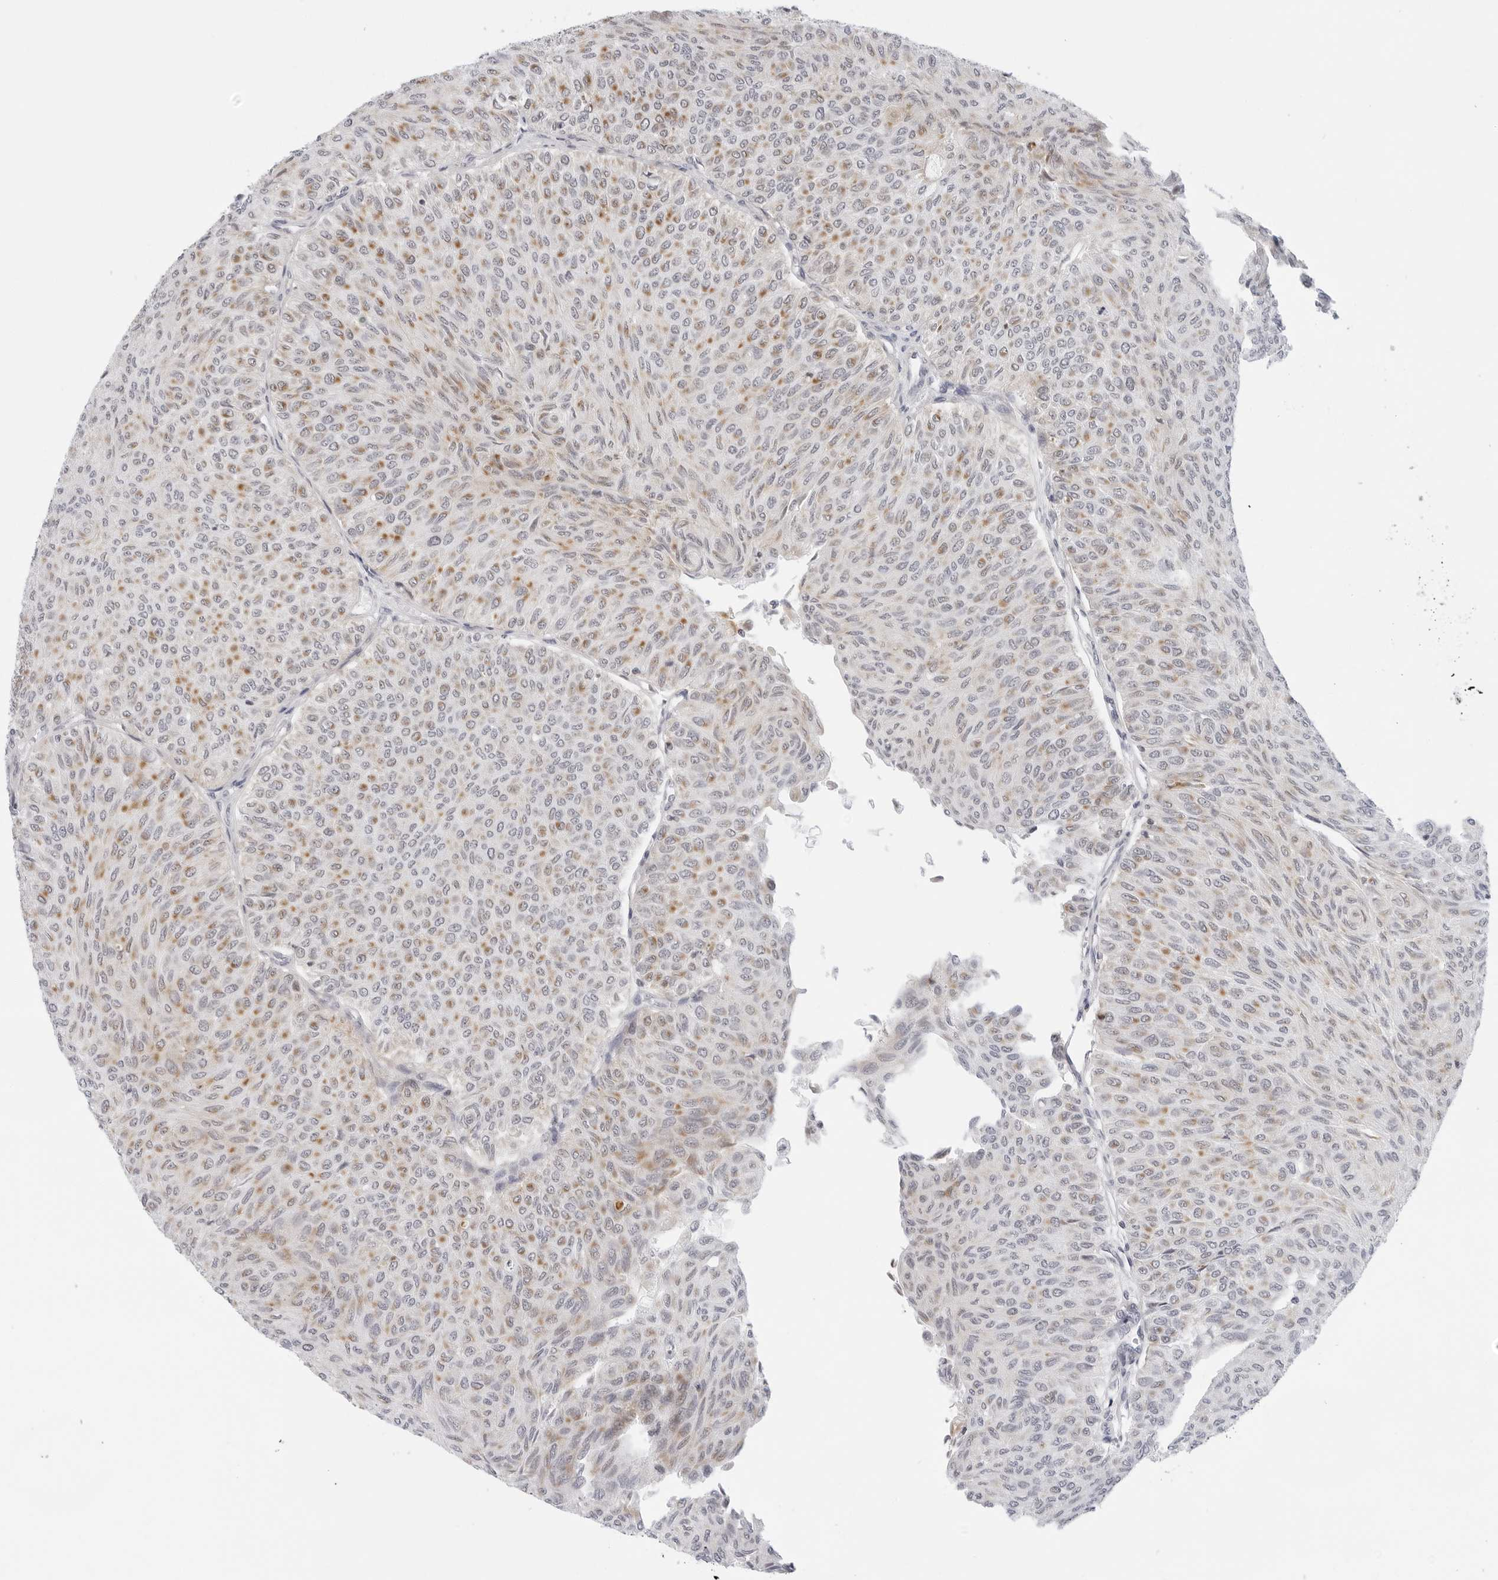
{"staining": {"intensity": "moderate", "quantity": ">75%", "location": "cytoplasmic/membranous"}, "tissue": "urothelial cancer", "cell_type": "Tumor cells", "image_type": "cancer", "snomed": [{"axis": "morphology", "description": "Urothelial carcinoma, Low grade"}, {"axis": "topography", "description": "Urinary bladder"}], "caption": "This micrograph displays IHC staining of human urothelial cancer, with medium moderate cytoplasmic/membranous positivity in approximately >75% of tumor cells.", "gene": "CIART", "patient": {"sex": "male", "age": 78}}